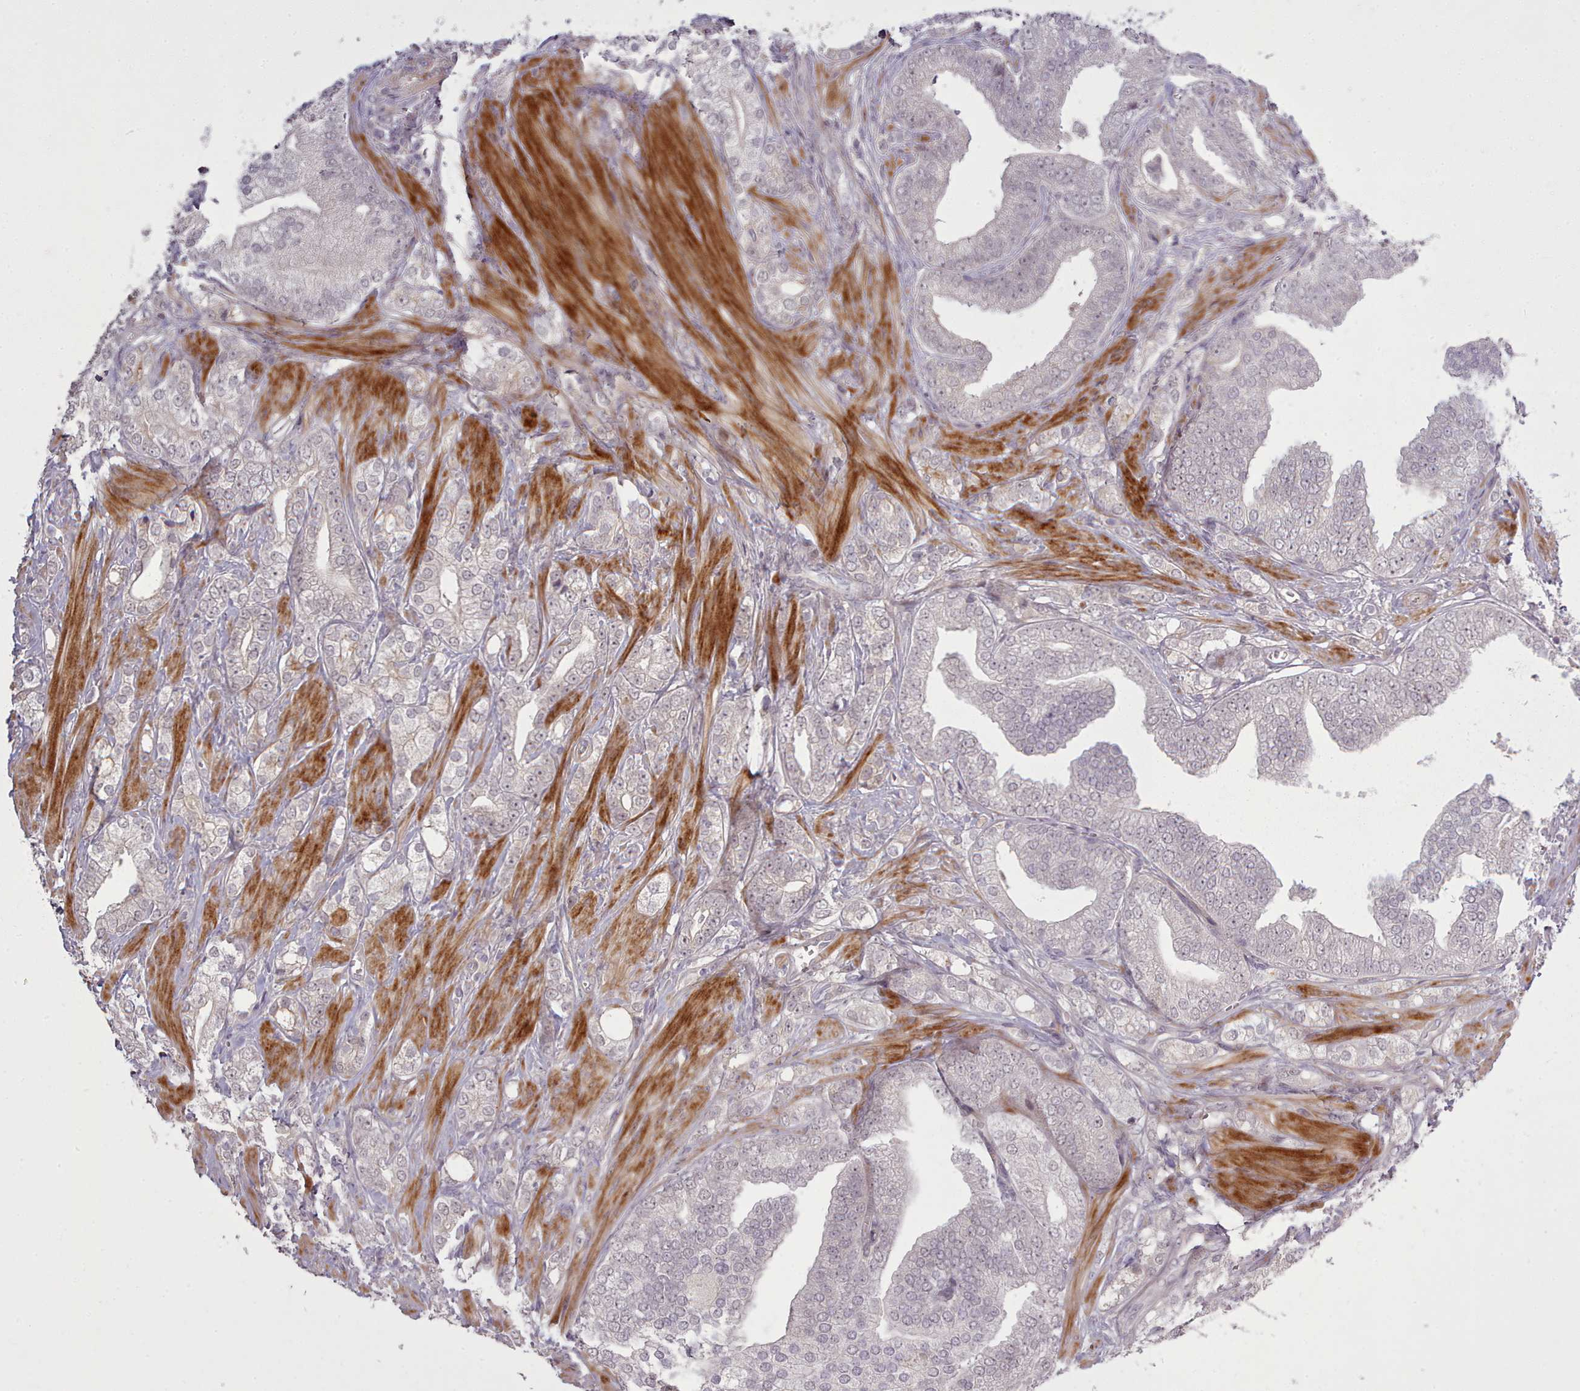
{"staining": {"intensity": "negative", "quantity": "none", "location": "none"}, "tissue": "prostate cancer", "cell_type": "Tumor cells", "image_type": "cancer", "snomed": [{"axis": "morphology", "description": "Adenocarcinoma, High grade"}, {"axis": "topography", "description": "Prostate"}], "caption": "Immunohistochemical staining of adenocarcinoma (high-grade) (prostate) displays no significant staining in tumor cells.", "gene": "LEFTY2", "patient": {"sex": "male", "age": 50}}